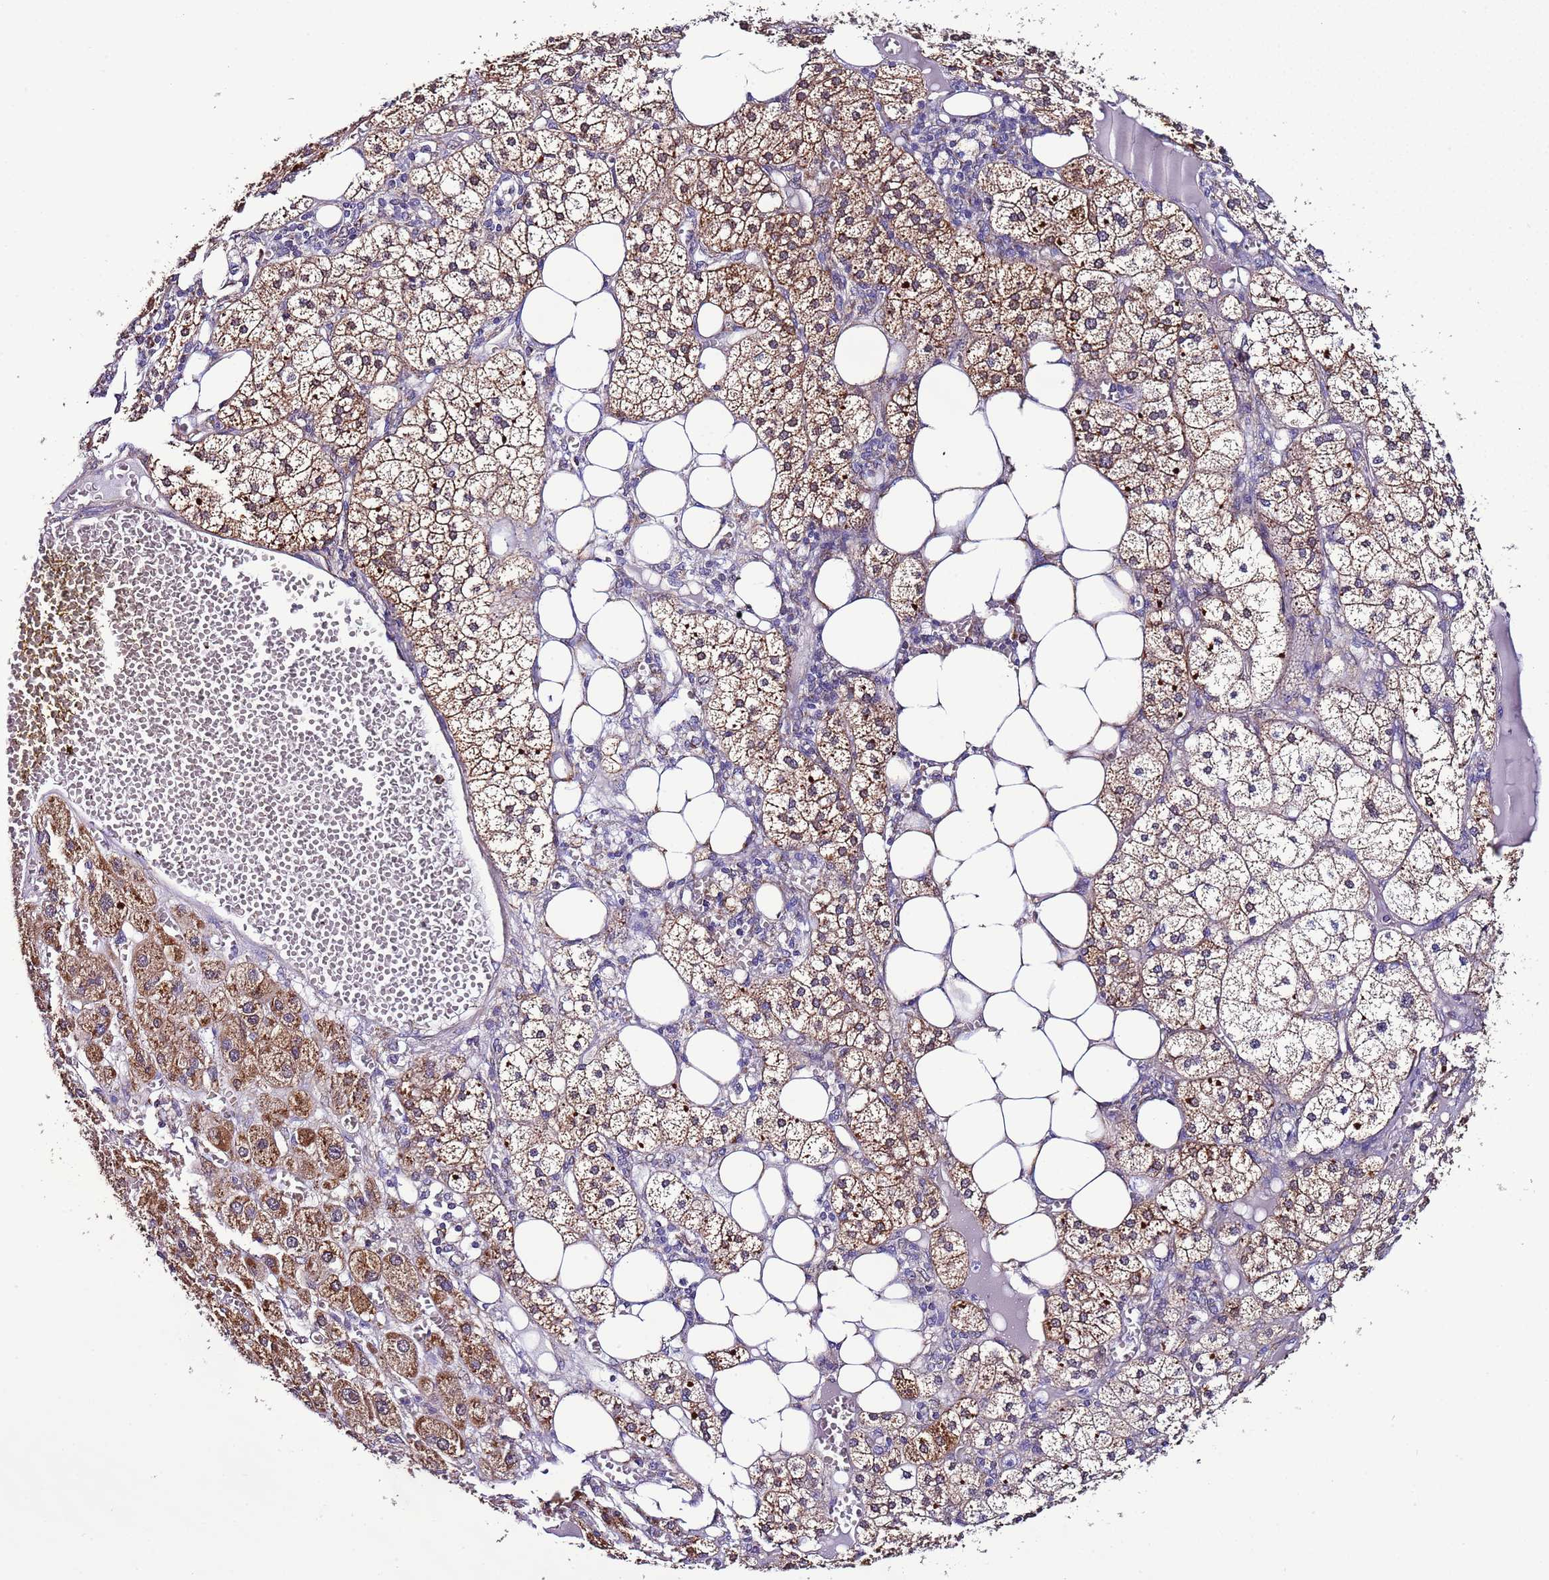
{"staining": {"intensity": "moderate", "quantity": ">75%", "location": "cytoplasmic/membranous"}, "tissue": "adrenal gland", "cell_type": "Glandular cells", "image_type": "normal", "snomed": [{"axis": "morphology", "description": "Normal tissue, NOS"}, {"axis": "topography", "description": "Adrenal gland"}], "caption": "Glandular cells demonstrate moderate cytoplasmic/membranous expression in about >75% of cells in normal adrenal gland. (brown staining indicates protein expression, while blue staining denotes nuclei).", "gene": "AHI1", "patient": {"sex": "female", "age": 61}}